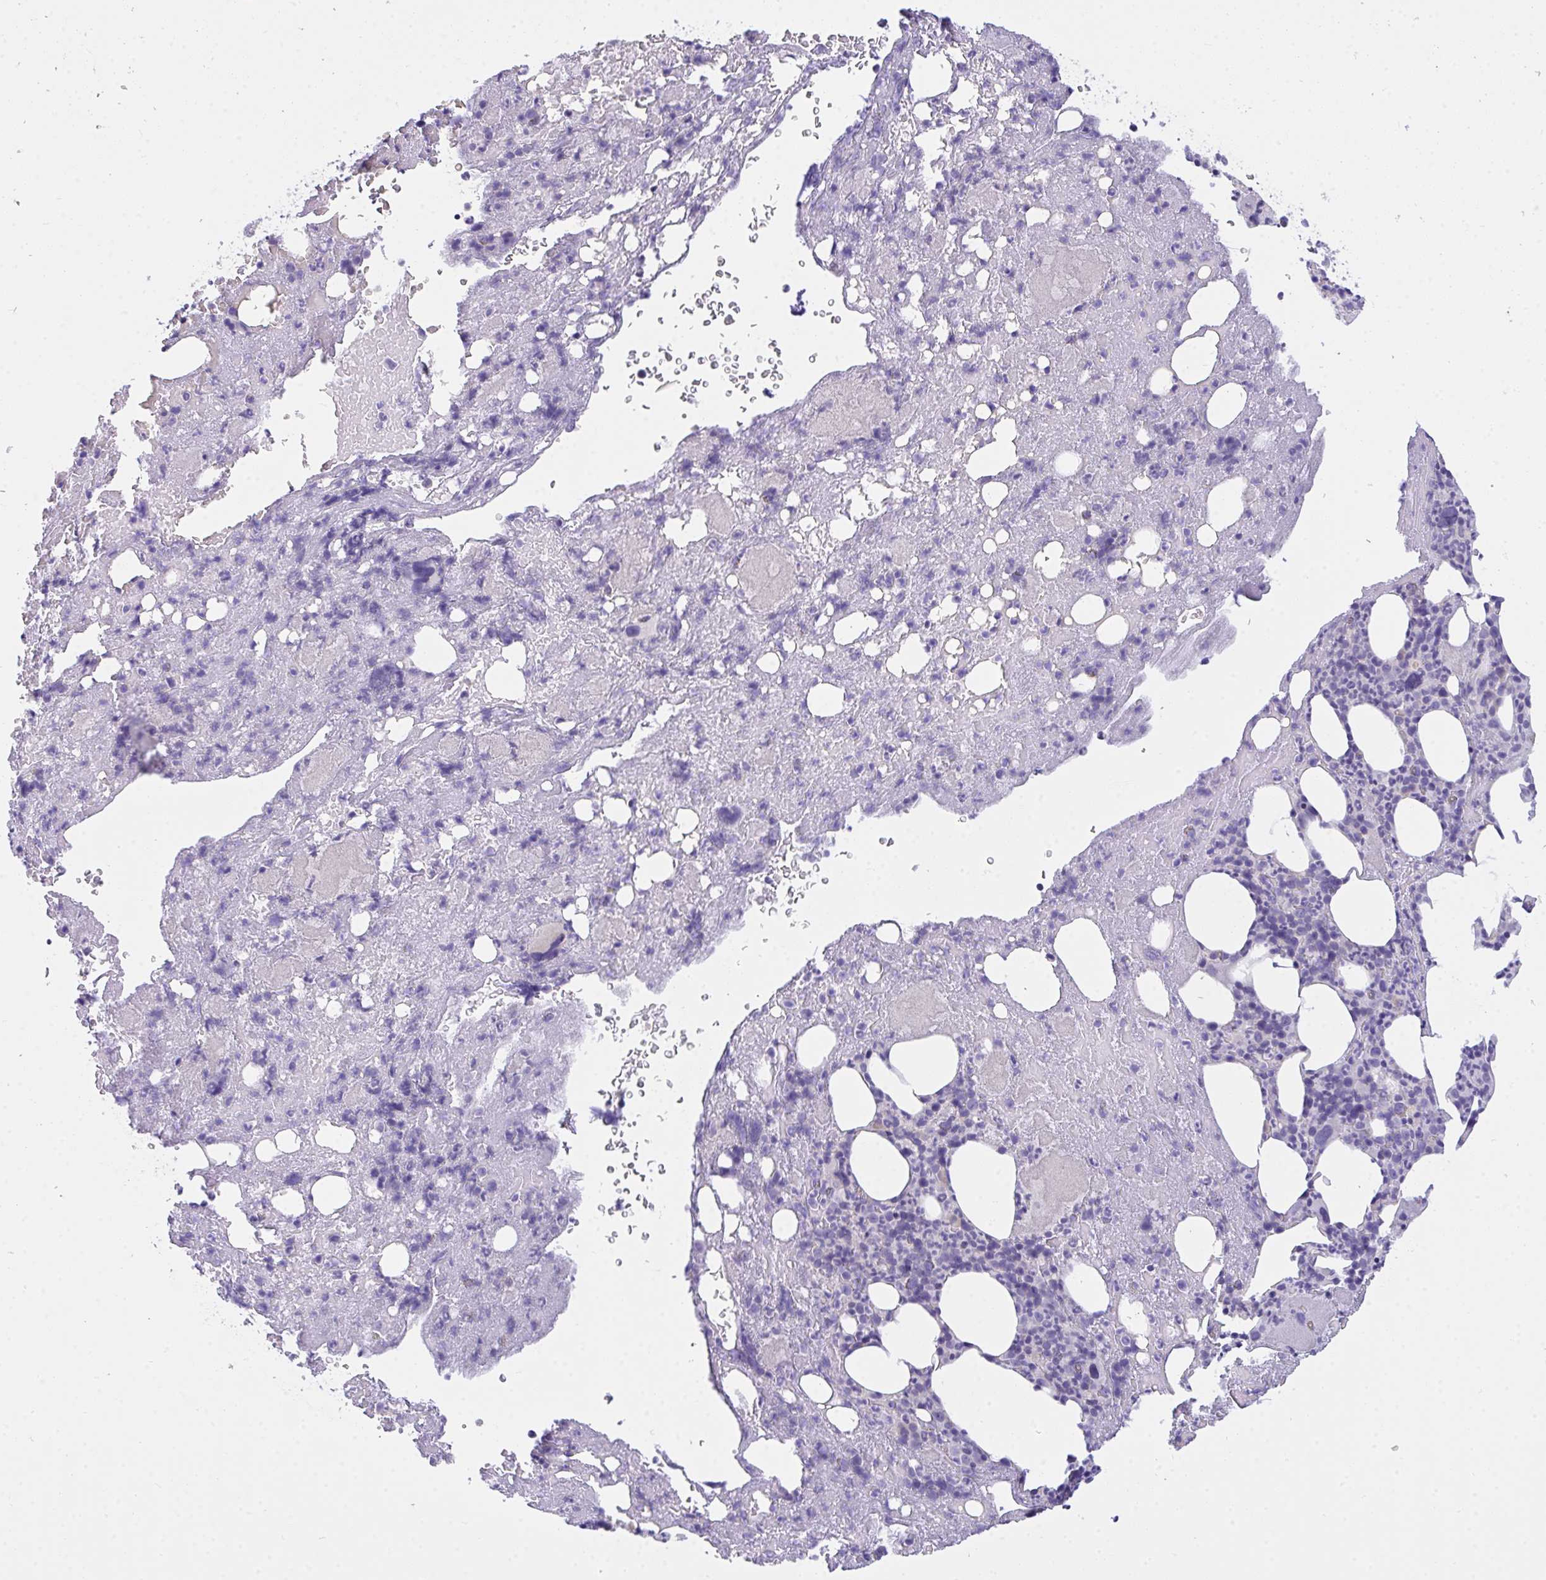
{"staining": {"intensity": "negative", "quantity": "none", "location": "none"}, "tissue": "bone marrow", "cell_type": "Hematopoietic cells", "image_type": "normal", "snomed": [{"axis": "morphology", "description": "Normal tissue, NOS"}, {"axis": "topography", "description": "Bone marrow"}], "caption": "Protein analysis of unremarkable bone marrow reveals no significant staining in hematopoietic cells.", "gene": "SEMA6B", "patient": {"sex": "female", "age": 59}}